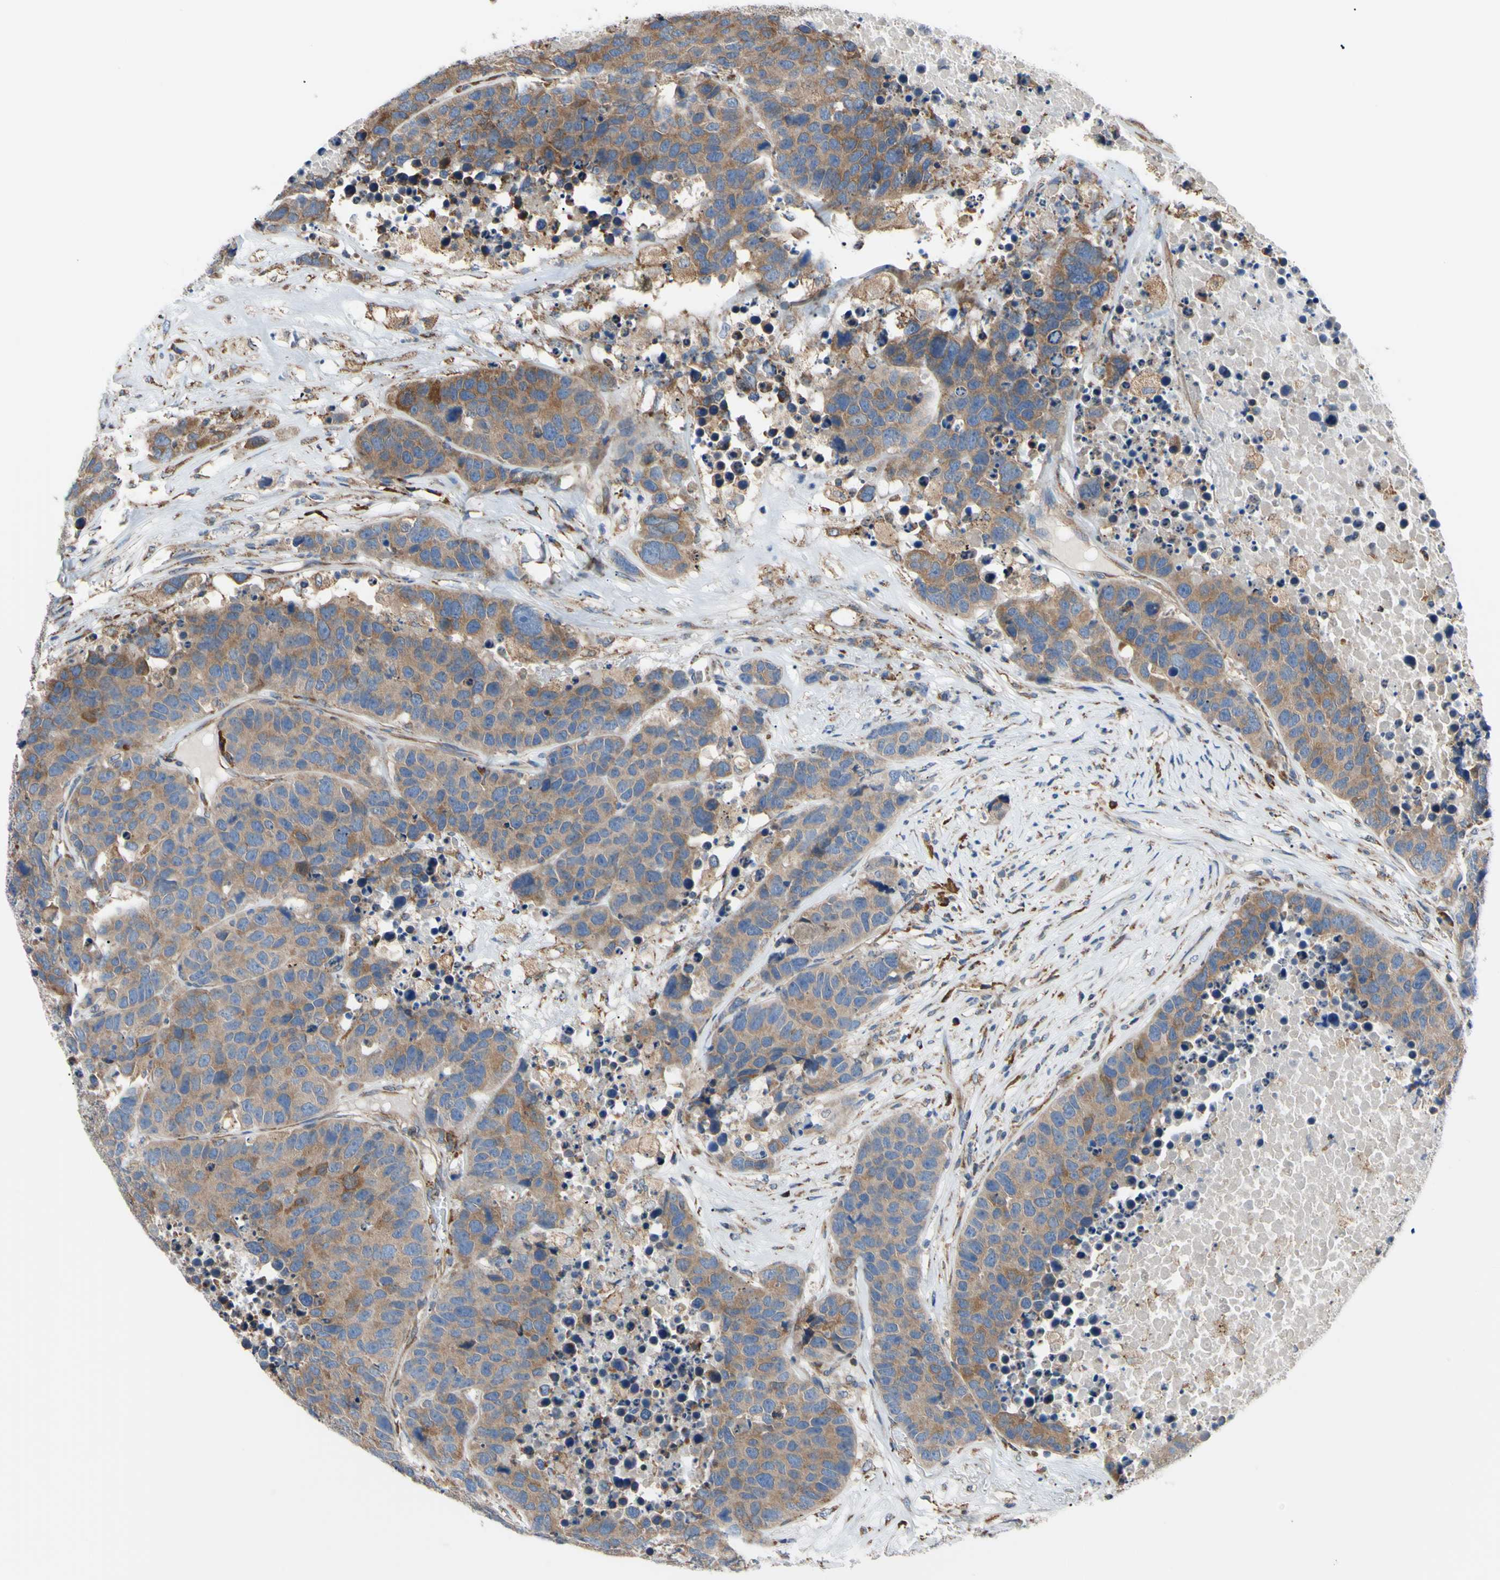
{"staining": {"intensity": "moderate", "quantity": ">75%", "location": "cytoplasmic/membranous"}, "tissue": "carcinoid", "cell_type": "Tumor cells", "image_type": "cancer", "snomed": [{"axis": "morphology", "description": "Carcinoid, malignant, NOS"}, {"axis": "topography", "description": "Lung"}], "caption": "High-magnification brightfield microscopy of malignant carcinoid stained with DAB (brown) and counterstained with hematoxylin (blue). tumor cells exhibit moderate cytoplasmic/membranous staining is seen in about>75% of cells. Using DAB (brown) and hematoxylin (blue) stains, captured at high magnification using brightfield microscopy.", "gene": "BMF", "patient": {"sex": "male", "age": 60}}